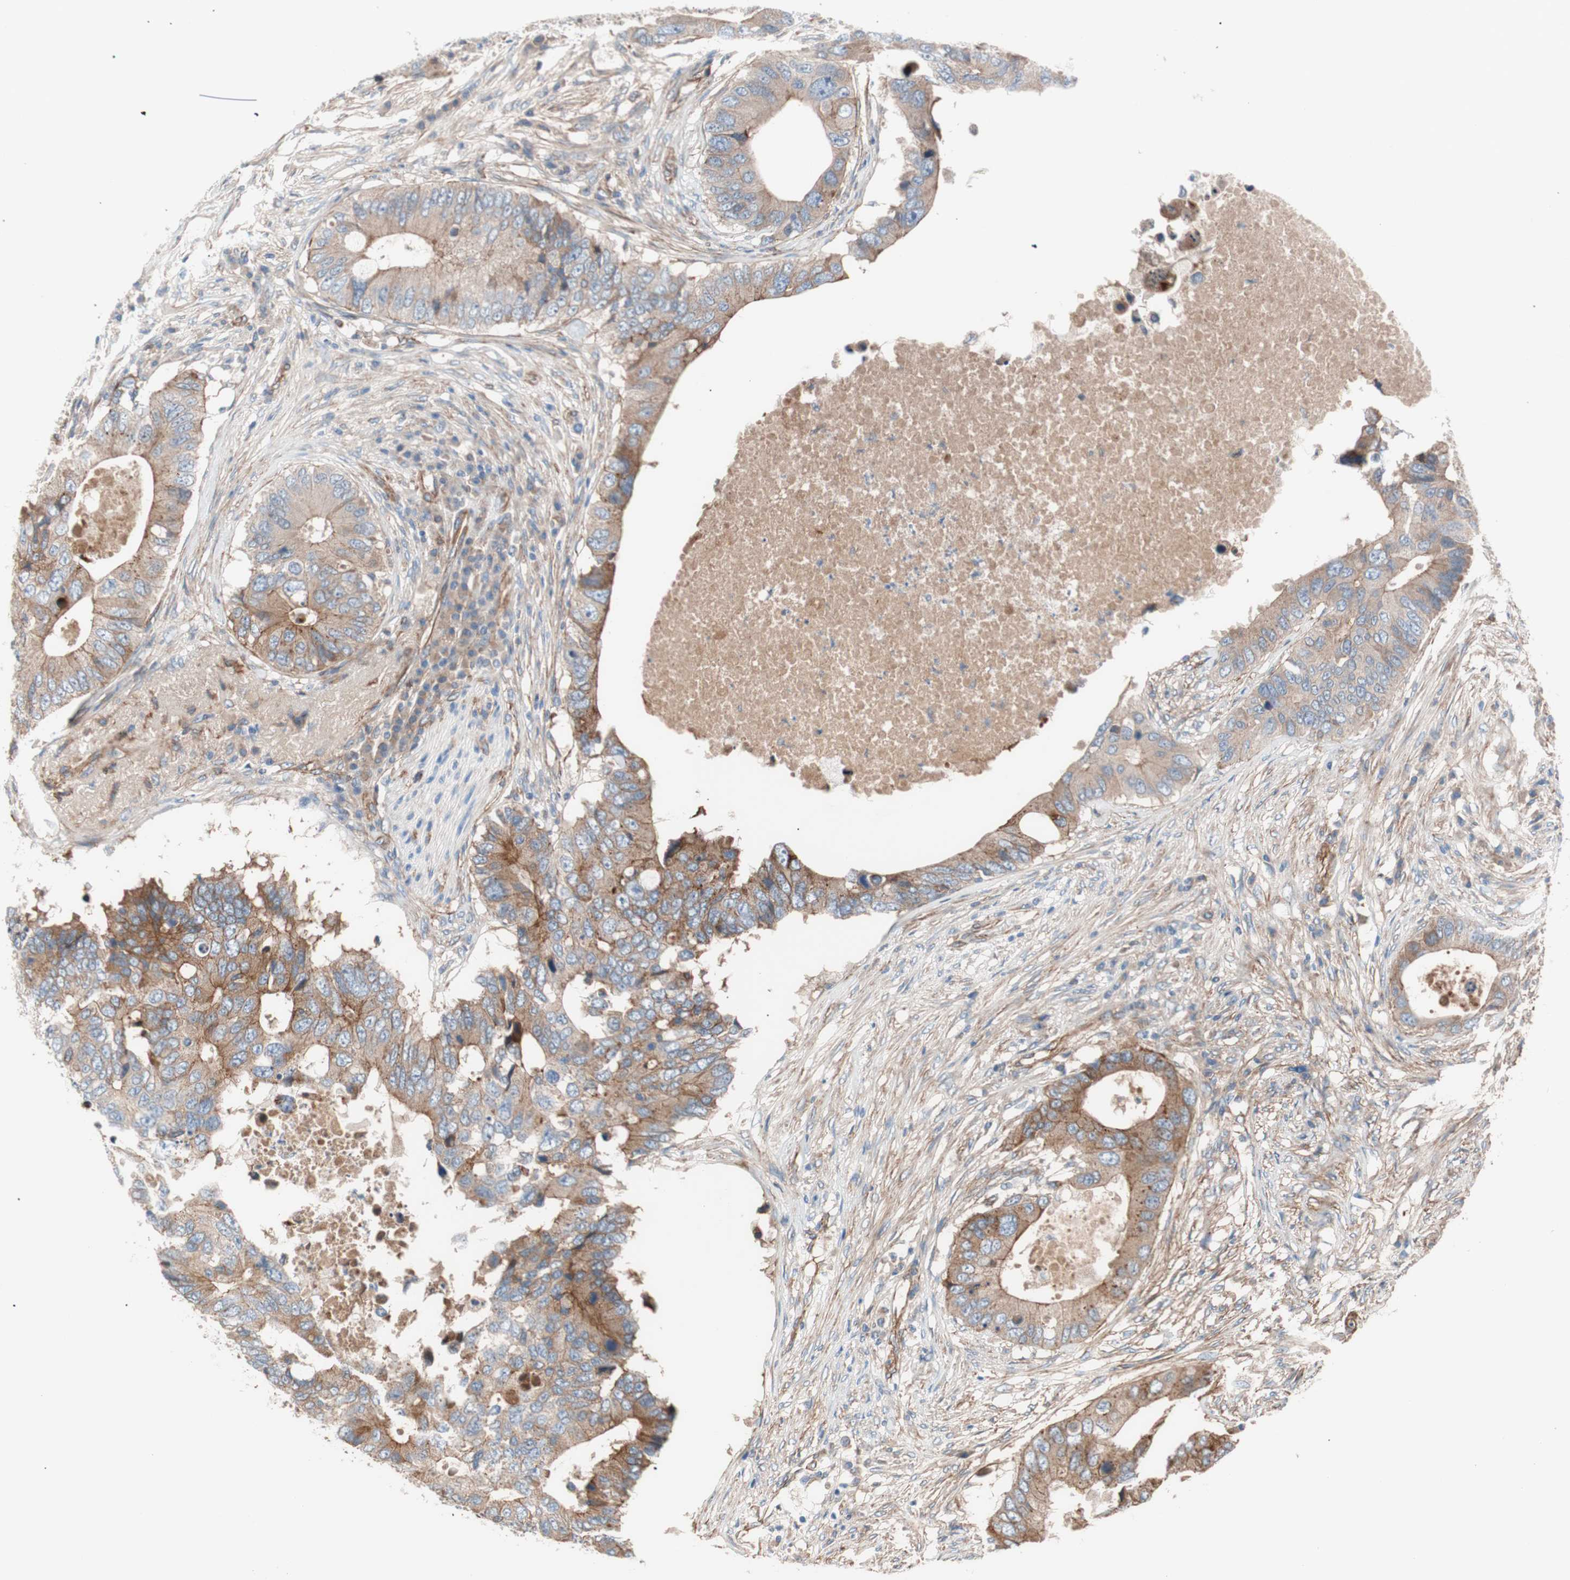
{"staining": {"intensity": "moderate", "quantity": ">75%", "location": "cytoplasmic/membranous"}, "tissue": "colorectal cancer", "cell_type": "Tumor cells", "image_type": "cancer", "snomed": [{"axis": "morphology", "description": "Adenocarcinoma, NOS"}, {"axis": "topography", "description": "Colon"}], "caption": "Immunohistochemical staining of colorectal cancer demonstrates moderate cytoplasmic/membranous protein staining in approximately >75% of tumor cells.", "gene": "SPINT1", "patient": {"sex": "male", "age": 71}}